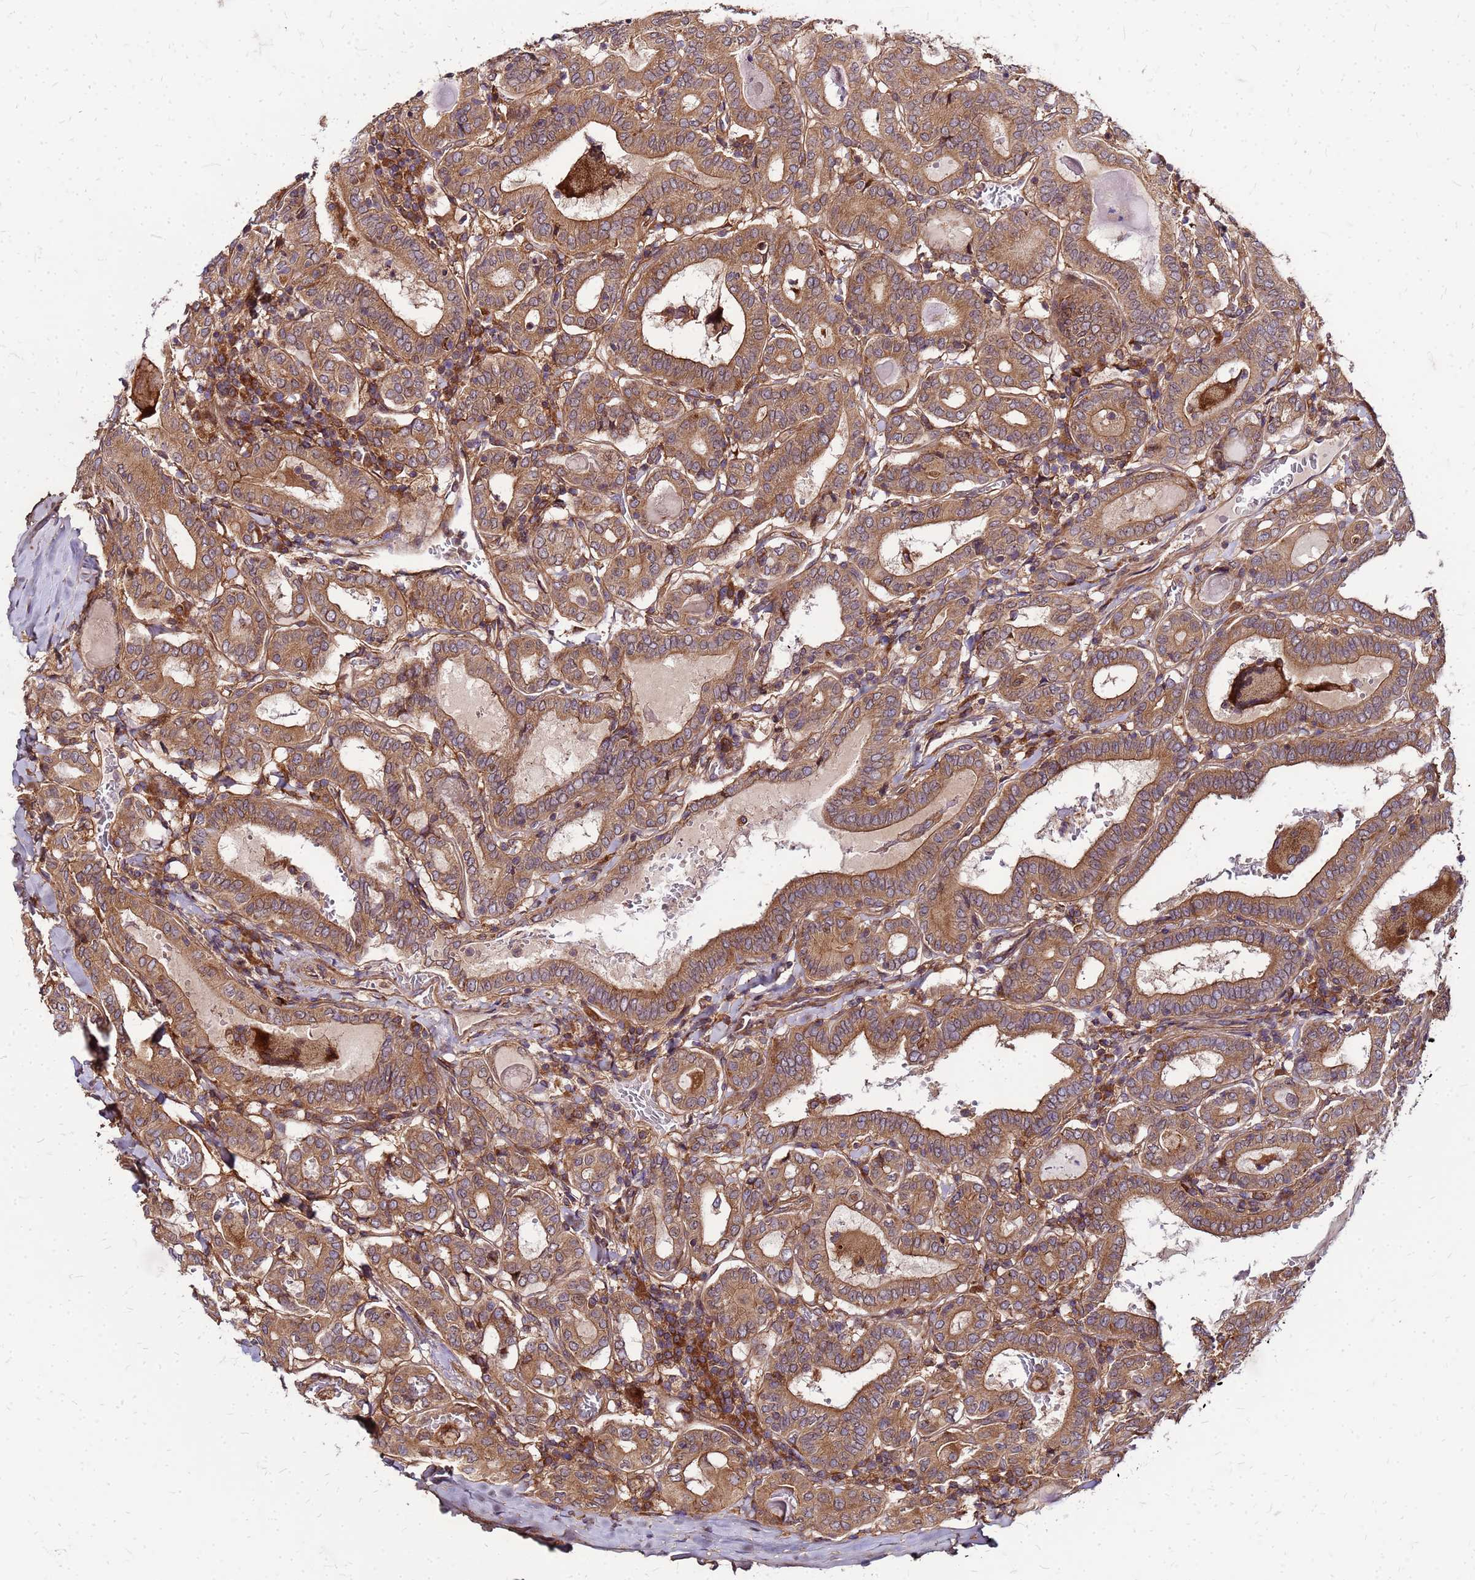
{"staining": {"intensity": "moderate", "quantity": ">75%", "location": "cytoplasmic/membranous"}, "tissue": "thyroid cancer", "cell_type": "Tumor cells", "image_type": "cancer", "snomed": [{"axis": "morphology", "description": "Papillary adenocarcinoma, NOS"}, {"axis": "topography", "description": "Thyroid gland"}], "caption": "An image of thyroid cancer stained for a protein demonstrates moderate cytoplasmic/membranous brown staining in tumor cells. (Brightfield microscopy of DAB IHC at high magnification).", "gene": "CYBC1", "patient": {"sex": "female", "age": 72}}